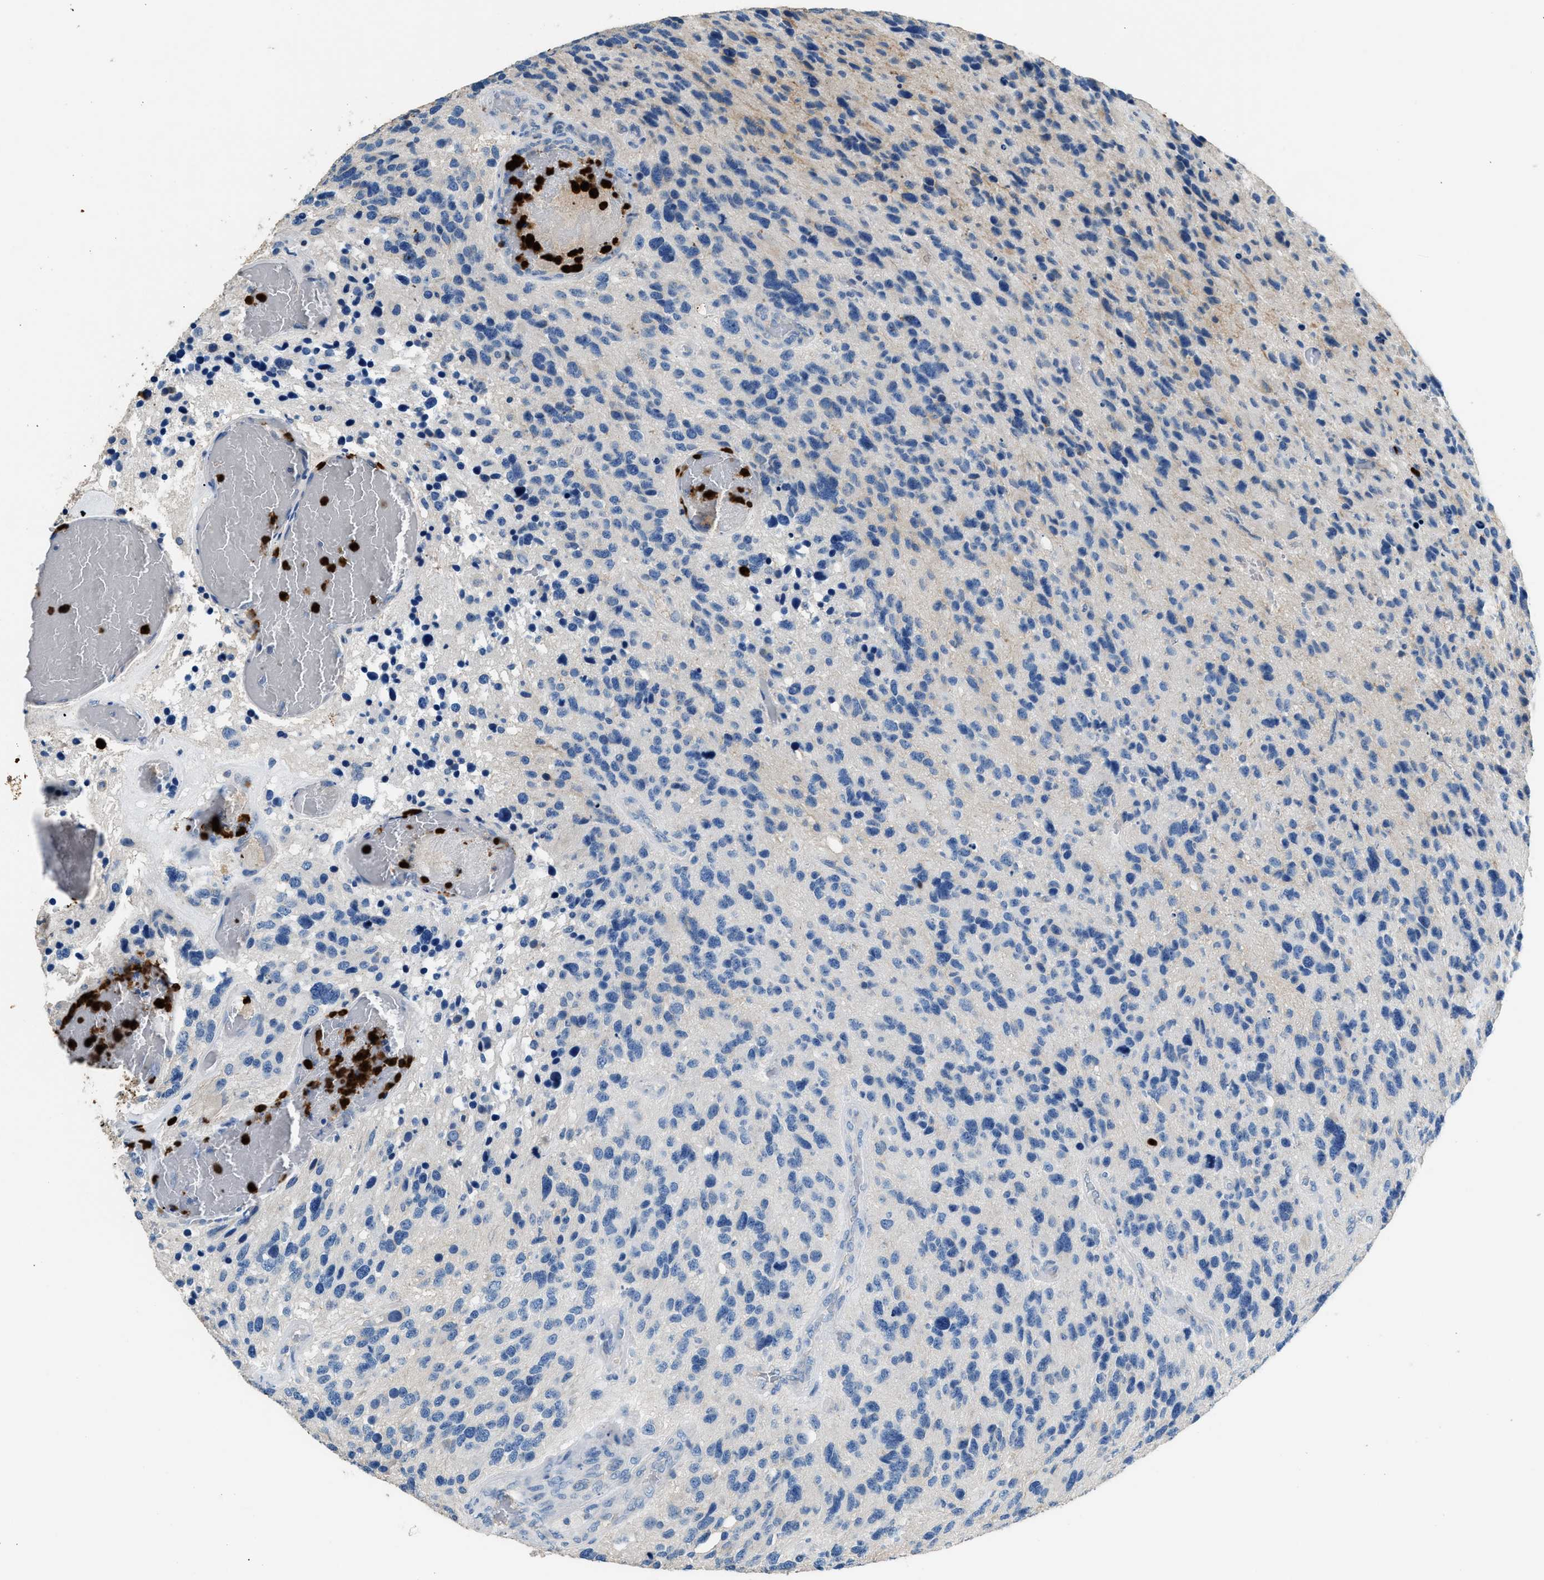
{"staining": {"intensity": "negative", "quantity": "none", "location": "none"}, "tissue": "glioma", "cell_type": "Tumor cells", "image_type": "cancer", "snomed": [{"axis": "morphology", "description": "Glioma, malignant, High grade"}, {"axis": "topography", "description": "Brain"}], "caption": "Malignant high-grade glioma was stained to show a protein in brown. There is no significant positivity in tumor cells.", "gene": "ANXA3", "patient": {"sex": "female", "age": 58}}